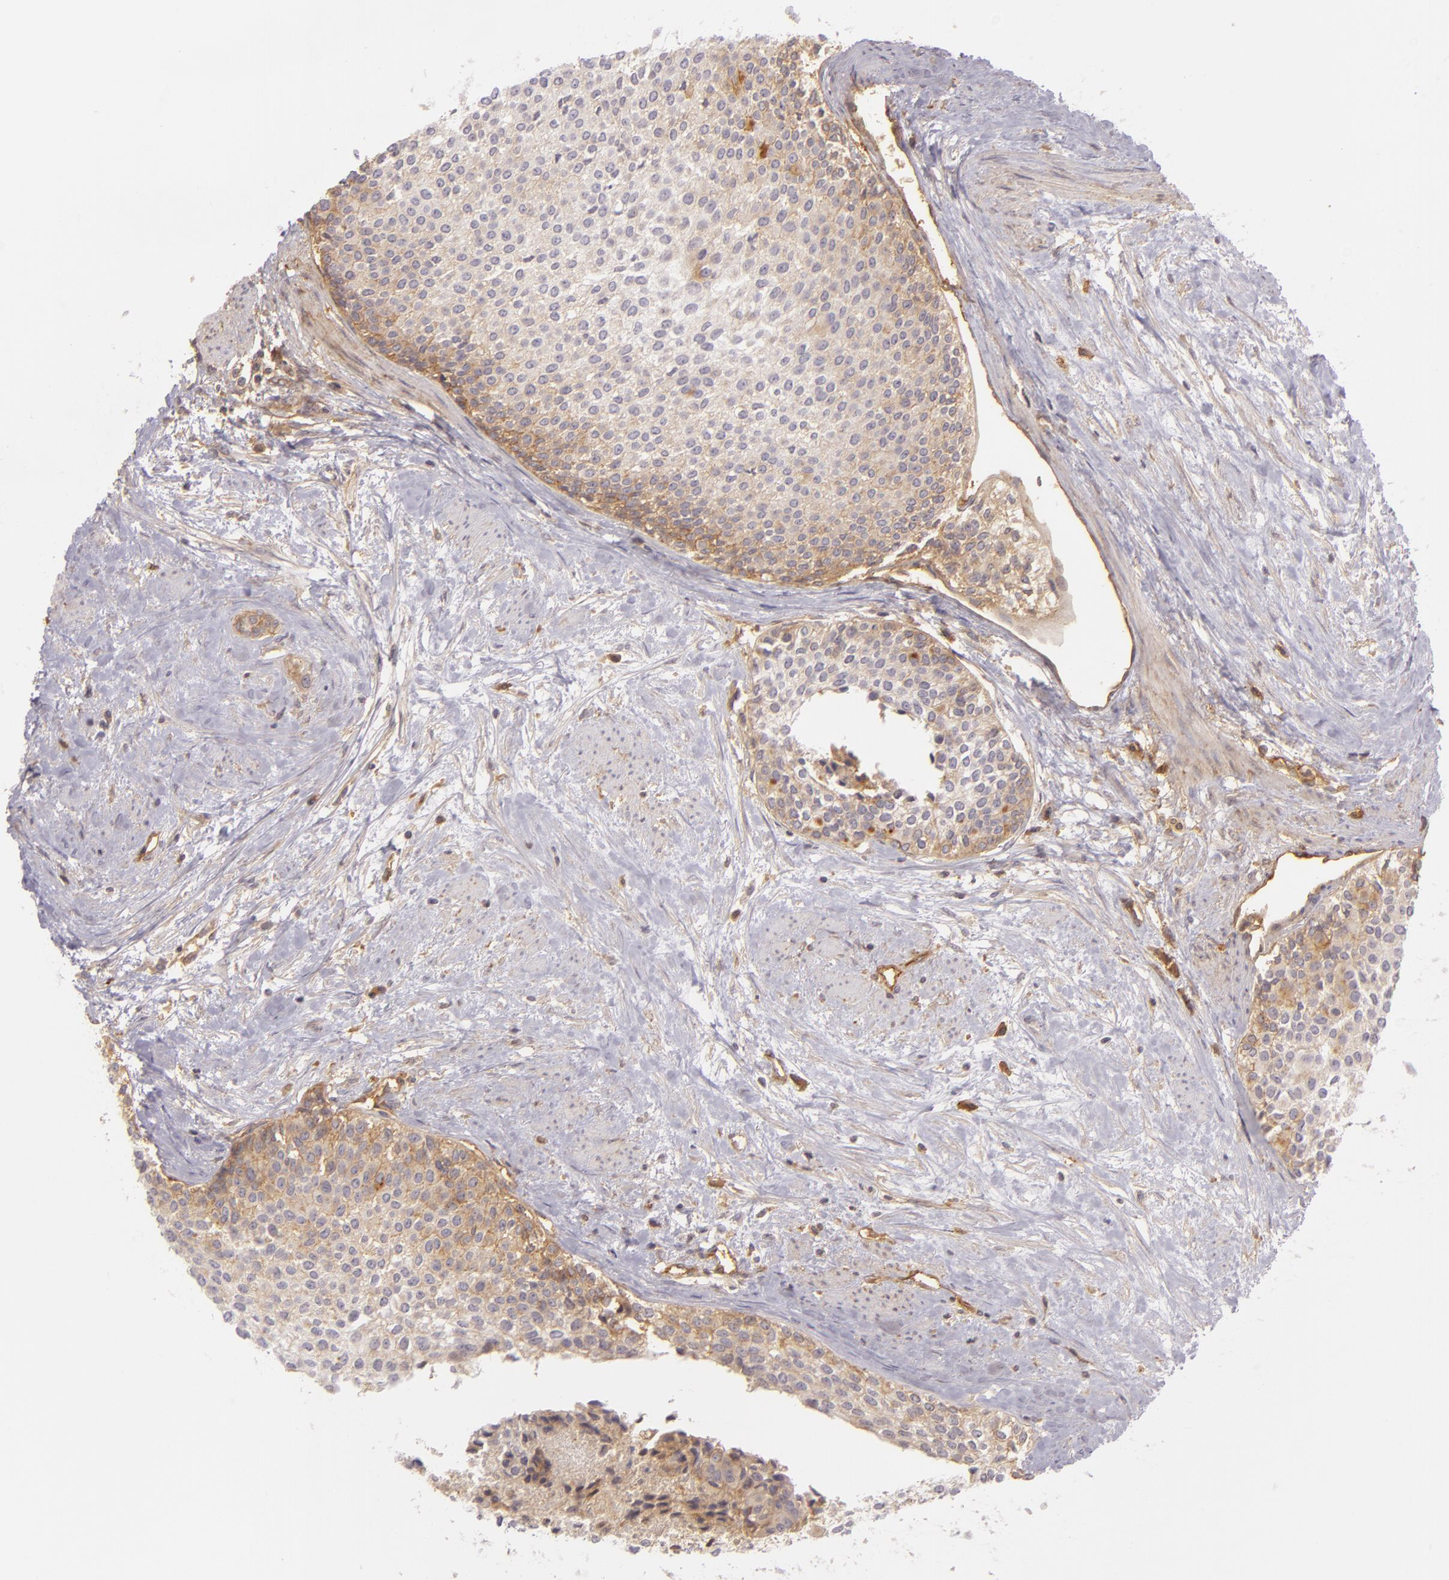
{"staining": {"intensity": "moderate", "quantity": "25%-75%", "location": "cytoplasmic/membranous"}, "tissue": "urothelial cancer", "cell_type": "Tumor cells", "image_type": "cancer", "snomed": [{"axis": "morphology", "description": "Urothelial carcinoma, Low grade"}, {"axis": "topography", "description": "Urinary bladder"}], "caption": "About 25%-75% of tumor cells in human low-grade urothelial carcinoma exhibit moderate cytoplasmic/membranous protein positivity as visualized by brown immunohistochemical staining.", "gene": "CD59", "patient": {"sex": "female", "age": 73}}